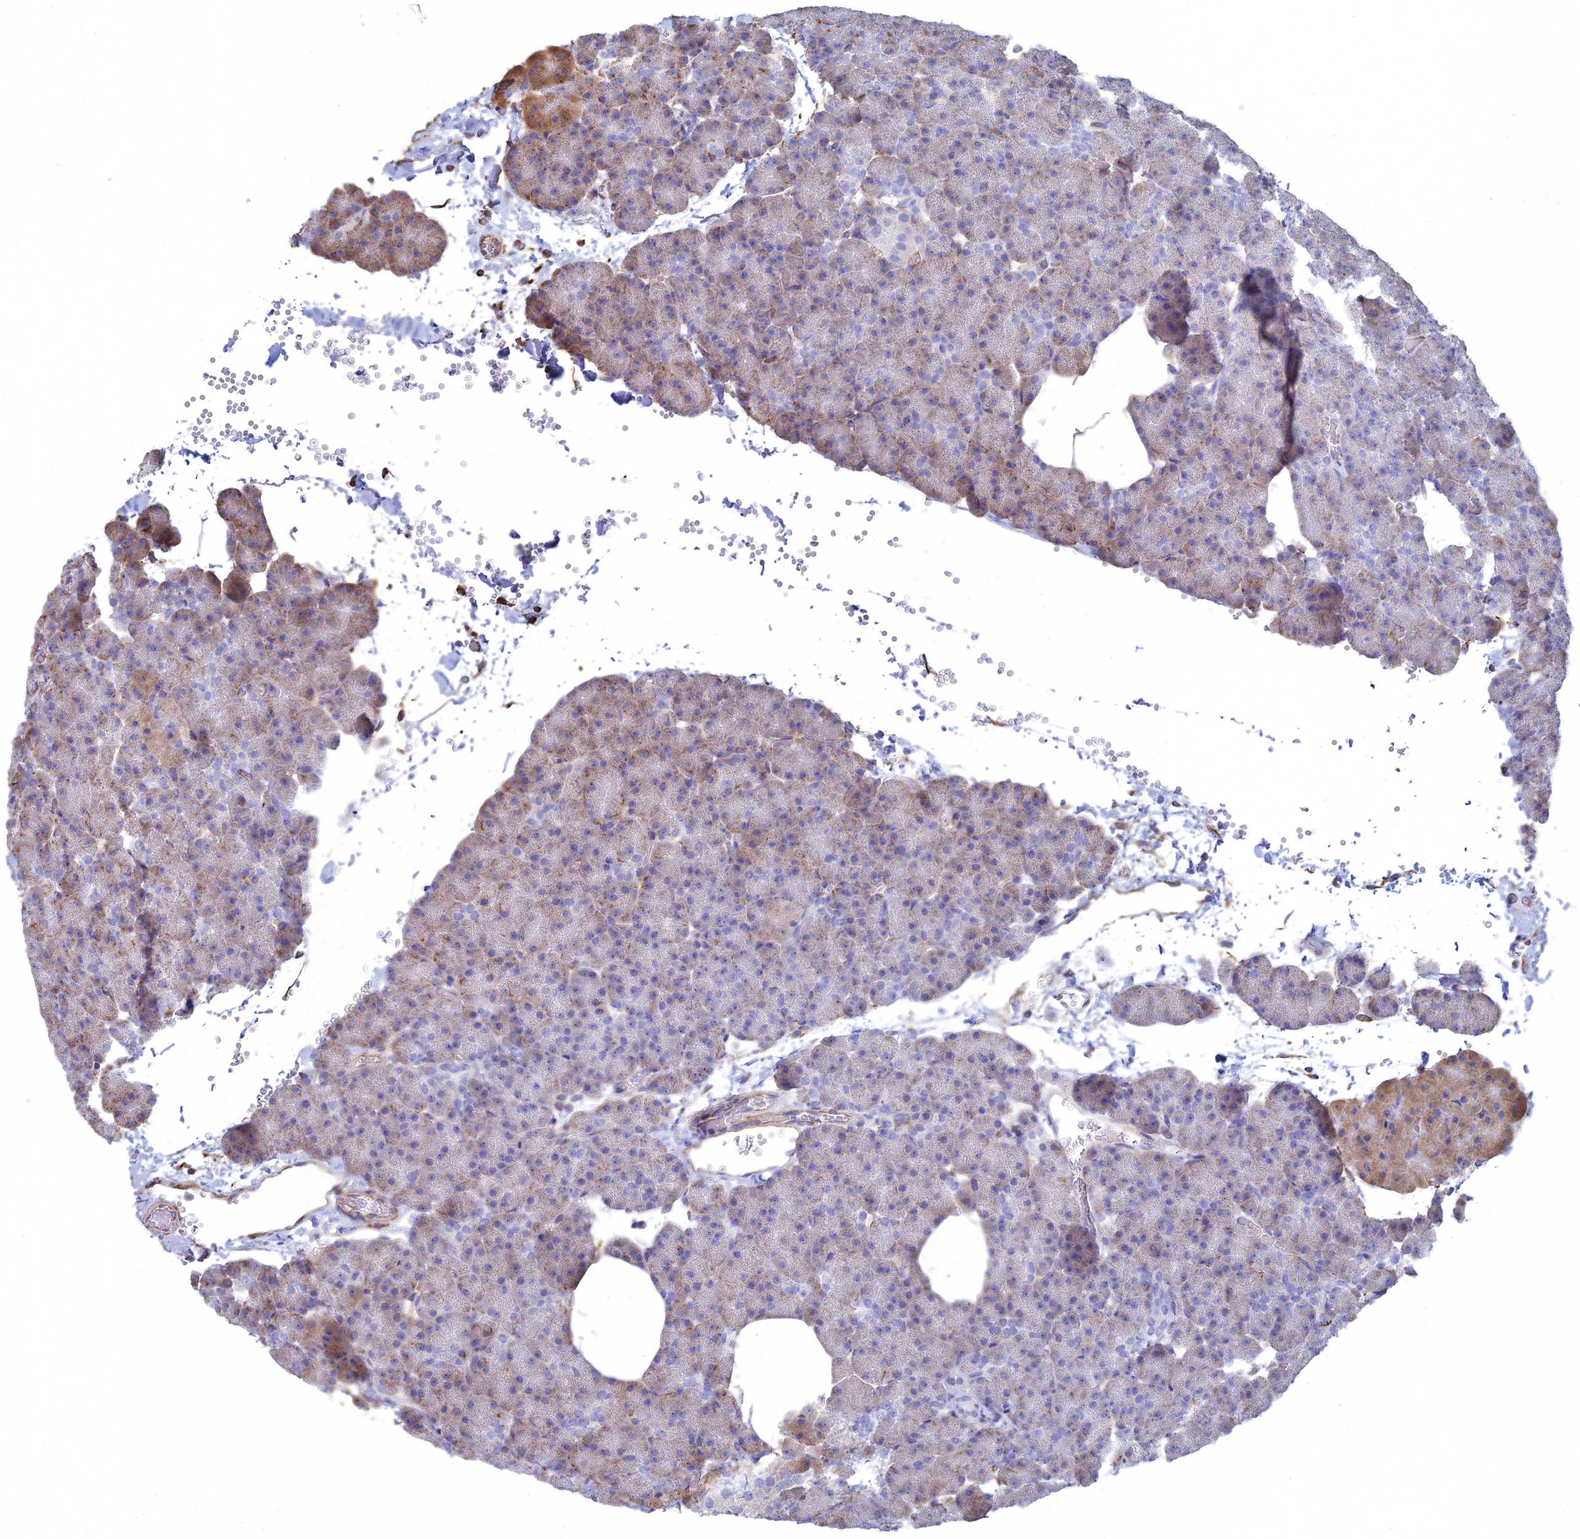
{"staining": {"intensity": "moderate", "quantity": "<25%", "location": "cytoplasmic/membranous"}, "tissue": "pancreas", "cell_type": "Exocrine glandular cells", "image_type": "normal", "snomed": [{"axis": "morphology", "description": "Normal tissue, NOS"}, {"axis": "morphology", "description": "Carcinoid, malignant, NOS"}, {"axis": "topography", "description": "Pancreas"}], "caption": "Immunohistochemical staining of unremarkable pancreas shows low levels of moderate cytoplasmic/membranous expression in approximately <25% of exocrine glandular cells. Nuclei are stained in blue.", "gene": "CLVS2", "patient": {"sex": "female", "age": 35}}